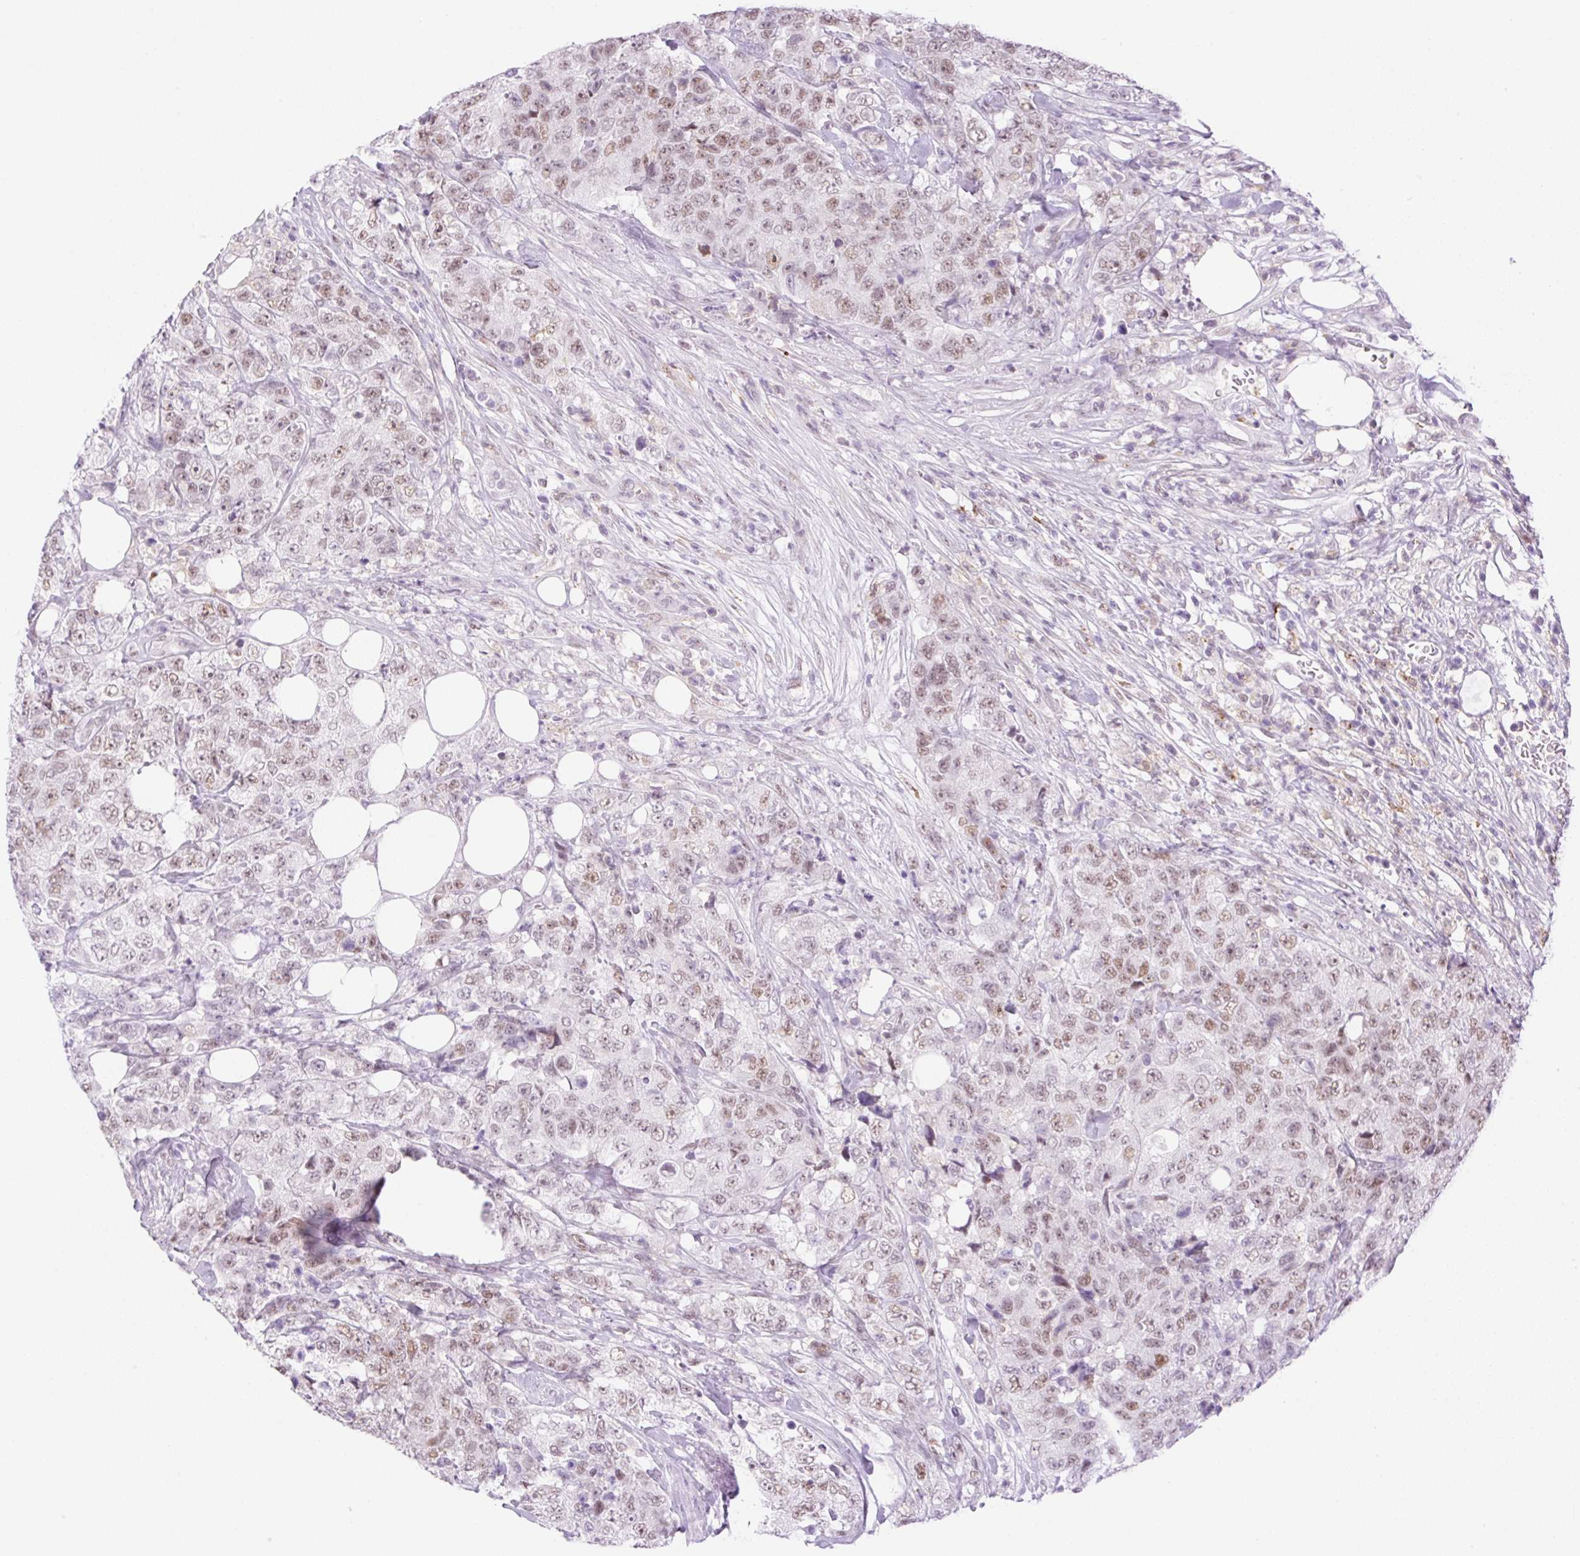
{"staining": {"intensity": "weak", "quantity": ">75%", "location": "nuclear"}, "tissue": "urothelial cancer", "cell_type": "Tumor cells", "image_type": "cancer", "snomed": [{"axis": "morphology", "description": "Urothelial carcinoma, High grade"}, {"axis": "topography", "description": "Urinary bladder"}], "caption": "High-power microscopy captured an IHC image of urothelial cancer, revealing weak nuclear positivity in about >75% of tumor cells.", "gene": "PALM3", "patient": {"sex": "female", "age": 78}}